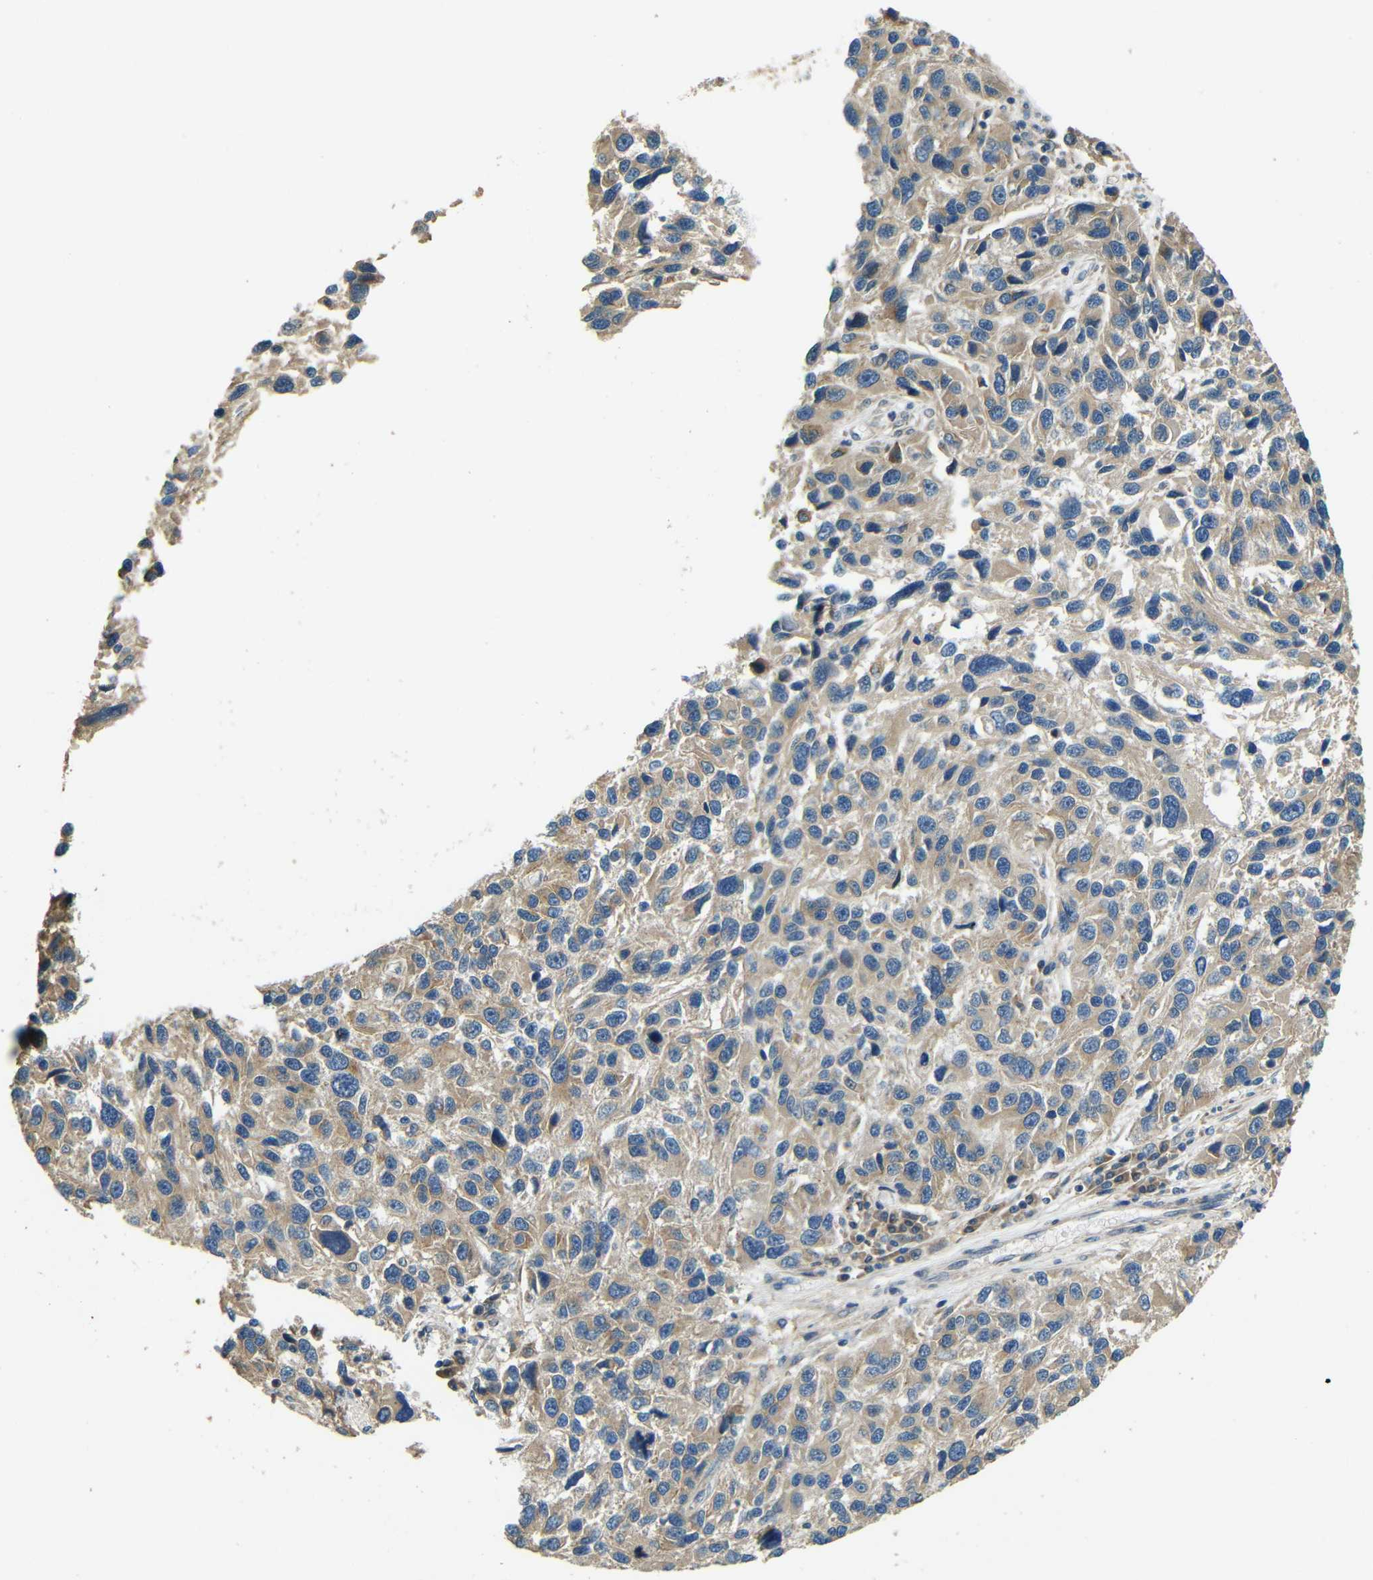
{"staining": {"intensity": "weak", "quantity": ">75%", "location": "cytoplasmic/membranous"}, "tissue": "melanoma", "cell_type": "Tumor cells", "image_type": "cancer", "snomed": [{"axis": "morphology", "description": "Malignant melanoma, NOS"}, {"axis": "topography", "description": "Skin"}], "caption": "Weak cytoplasmic/membranous positivity for a protein is identified in about >75% of tumor cells of malignant melanoma using immunohistochemistry (IHC).", "gene": "FNDC3A", "patient": {"sex": "male", "age": 53}}